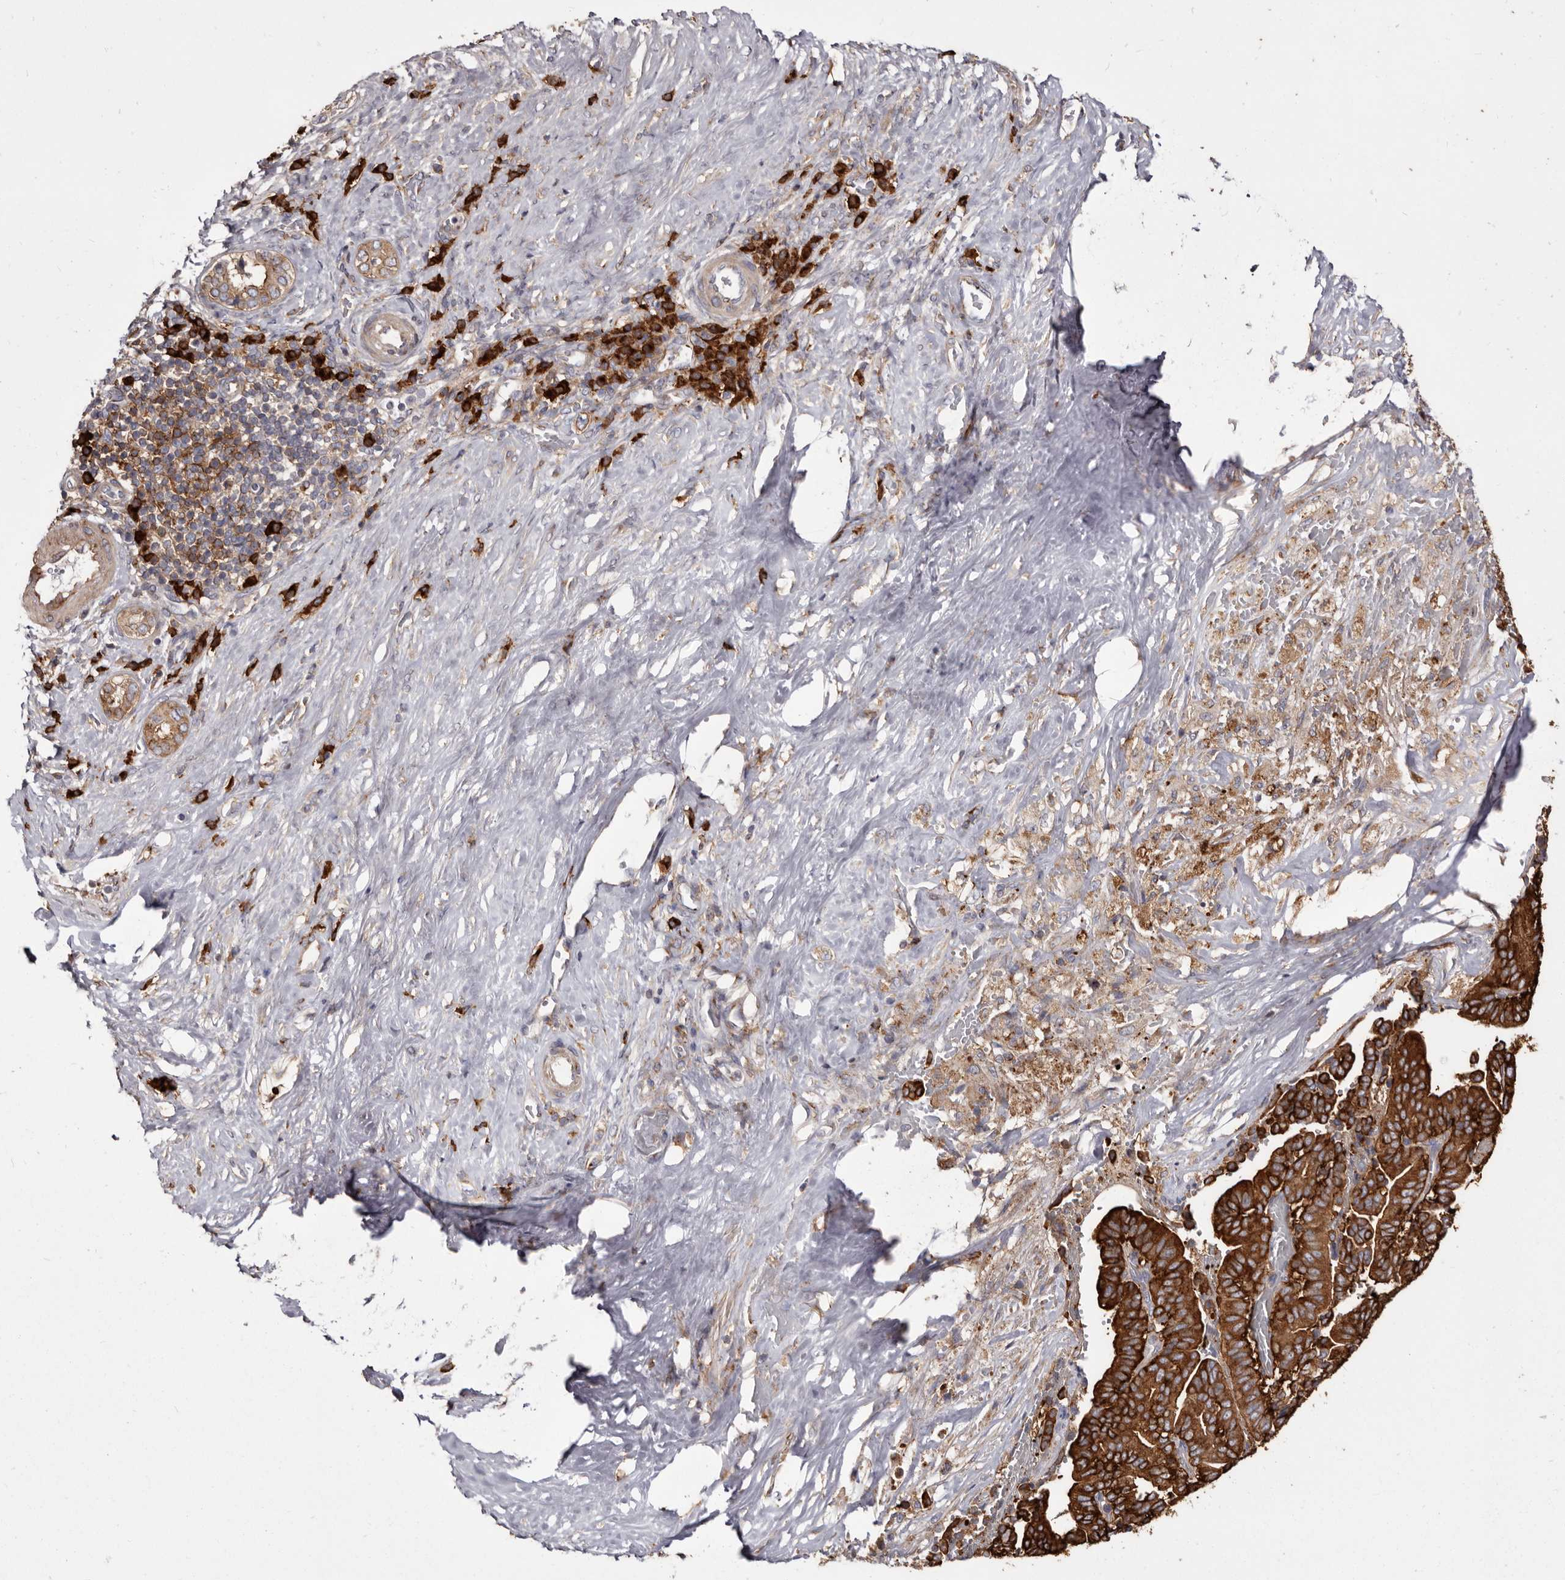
{"staining": {"intensity": "strong", "quantity": ">75%", "location": "cytoplasmic/membranous"}, "tissue": "liver cancer", "cell_type": "Tumor cells", "image_type": "cancer", "snomed": [{"axis": "morphology", "description": "Cholangiocarcinoma"}, {"axis": "topography", "description": "Liver"}], "caption": "Human liver cholangiocarcinoma stained for a protein (brown) exhibits strong cytoplasmic/membranous positive positivity in about >75% of tumor cells.", "gene": "TPD52", "patient": {"sex": "female", "age": 75}}